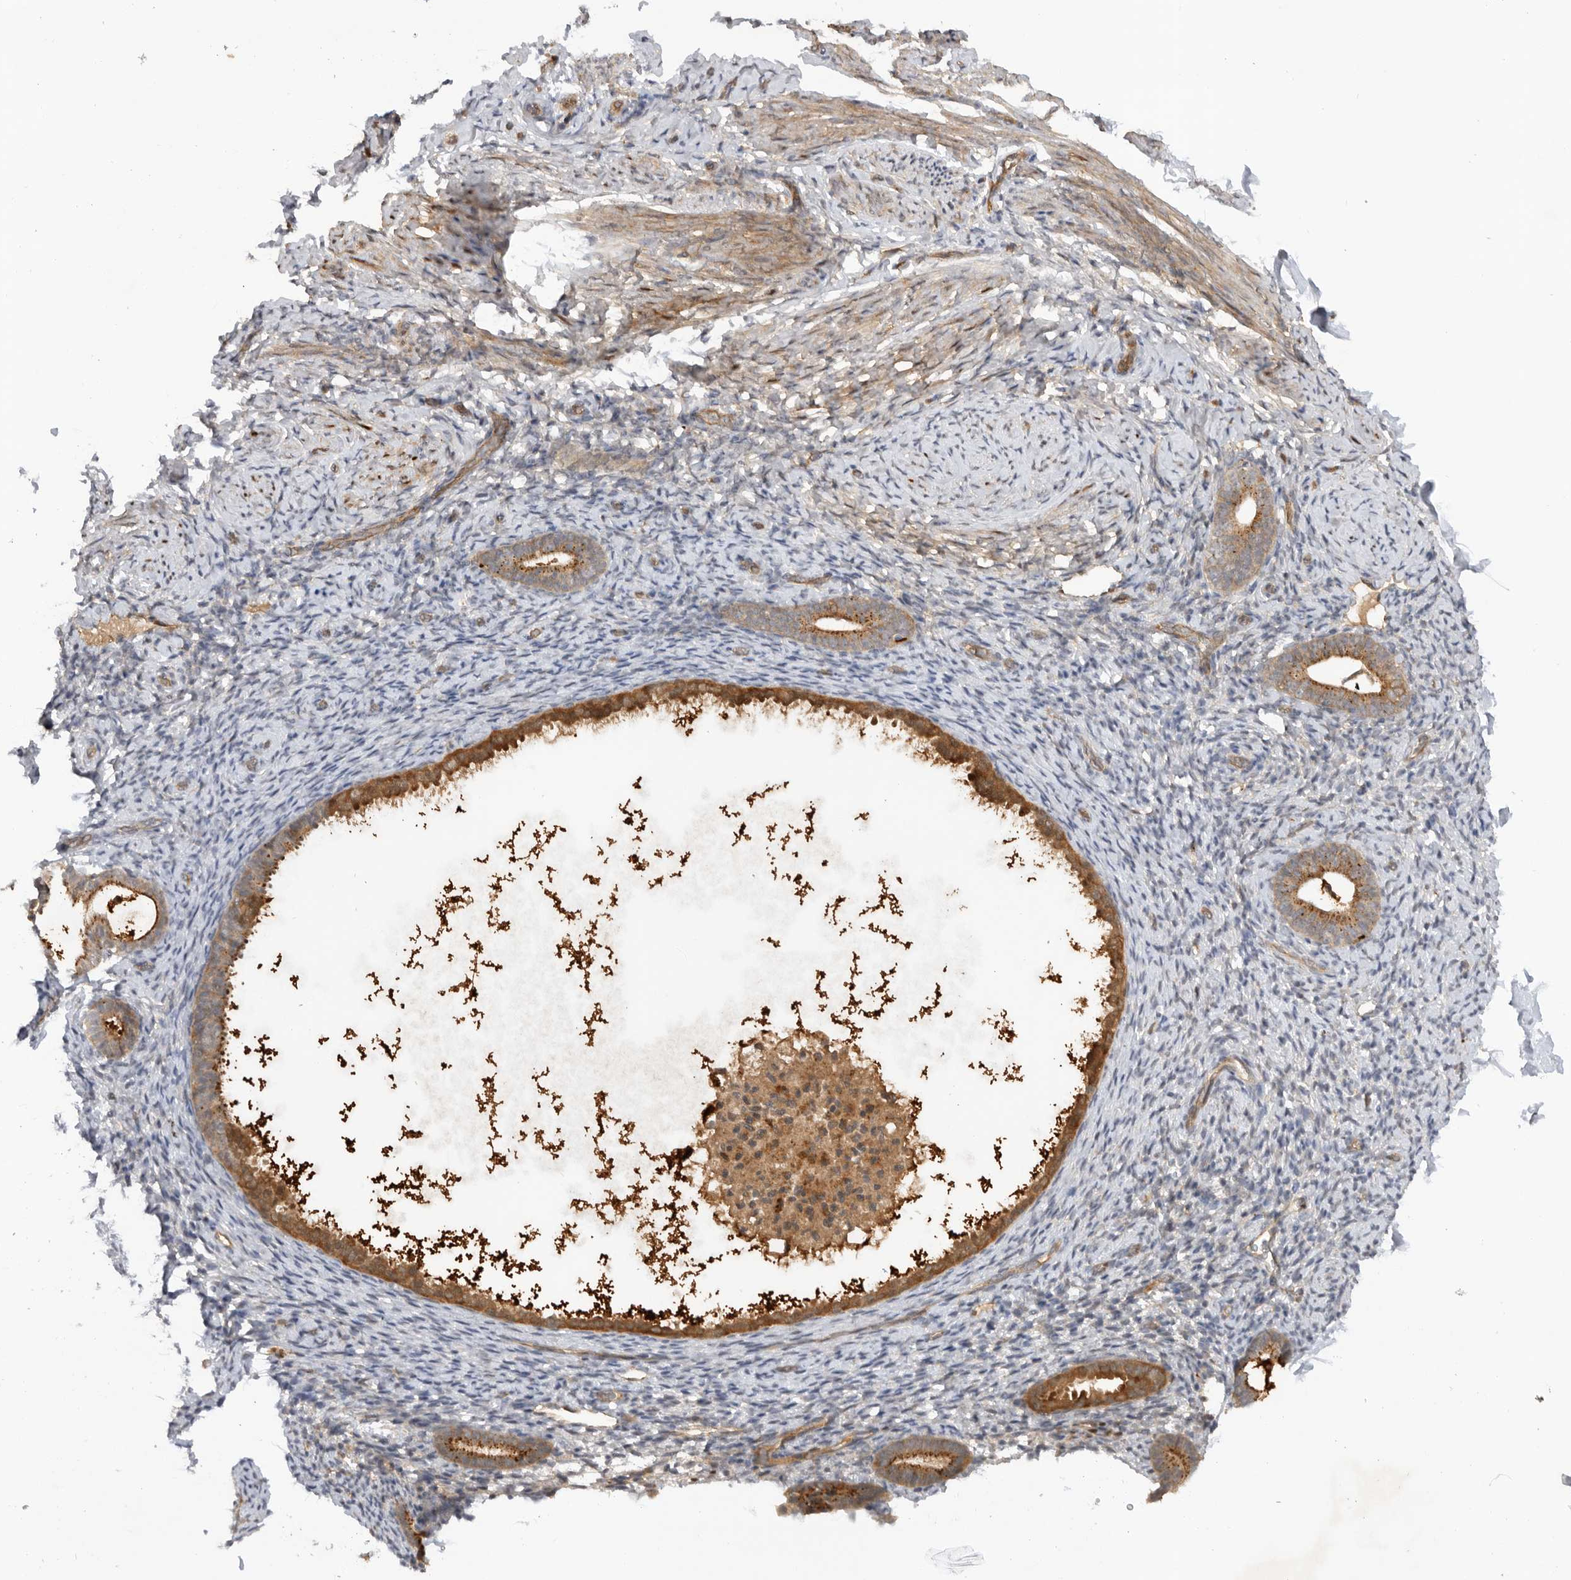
{"staining": {"intensity": "weak", "quantity": "<25%", "location": "cytoplasmic/membranous"}, "tissue": "endometrium", "cell_type": "Cells in endometrial stroma", "image_type": "normal", "snomed": [{"axis": "morphology", "description": "Normal tissue, NOS"}, {"axis": "topography", "description": "Endometrium"}], "caption": "IHC of benign endometrium shows no positivity in cells in endometrial stroma. (Brightfield microscopy of DAB (3,3'-diaminobenzidine) IHC at high magnification).", "gene": "DCAF8", "patient": {"sex": "female", "age": 51}}